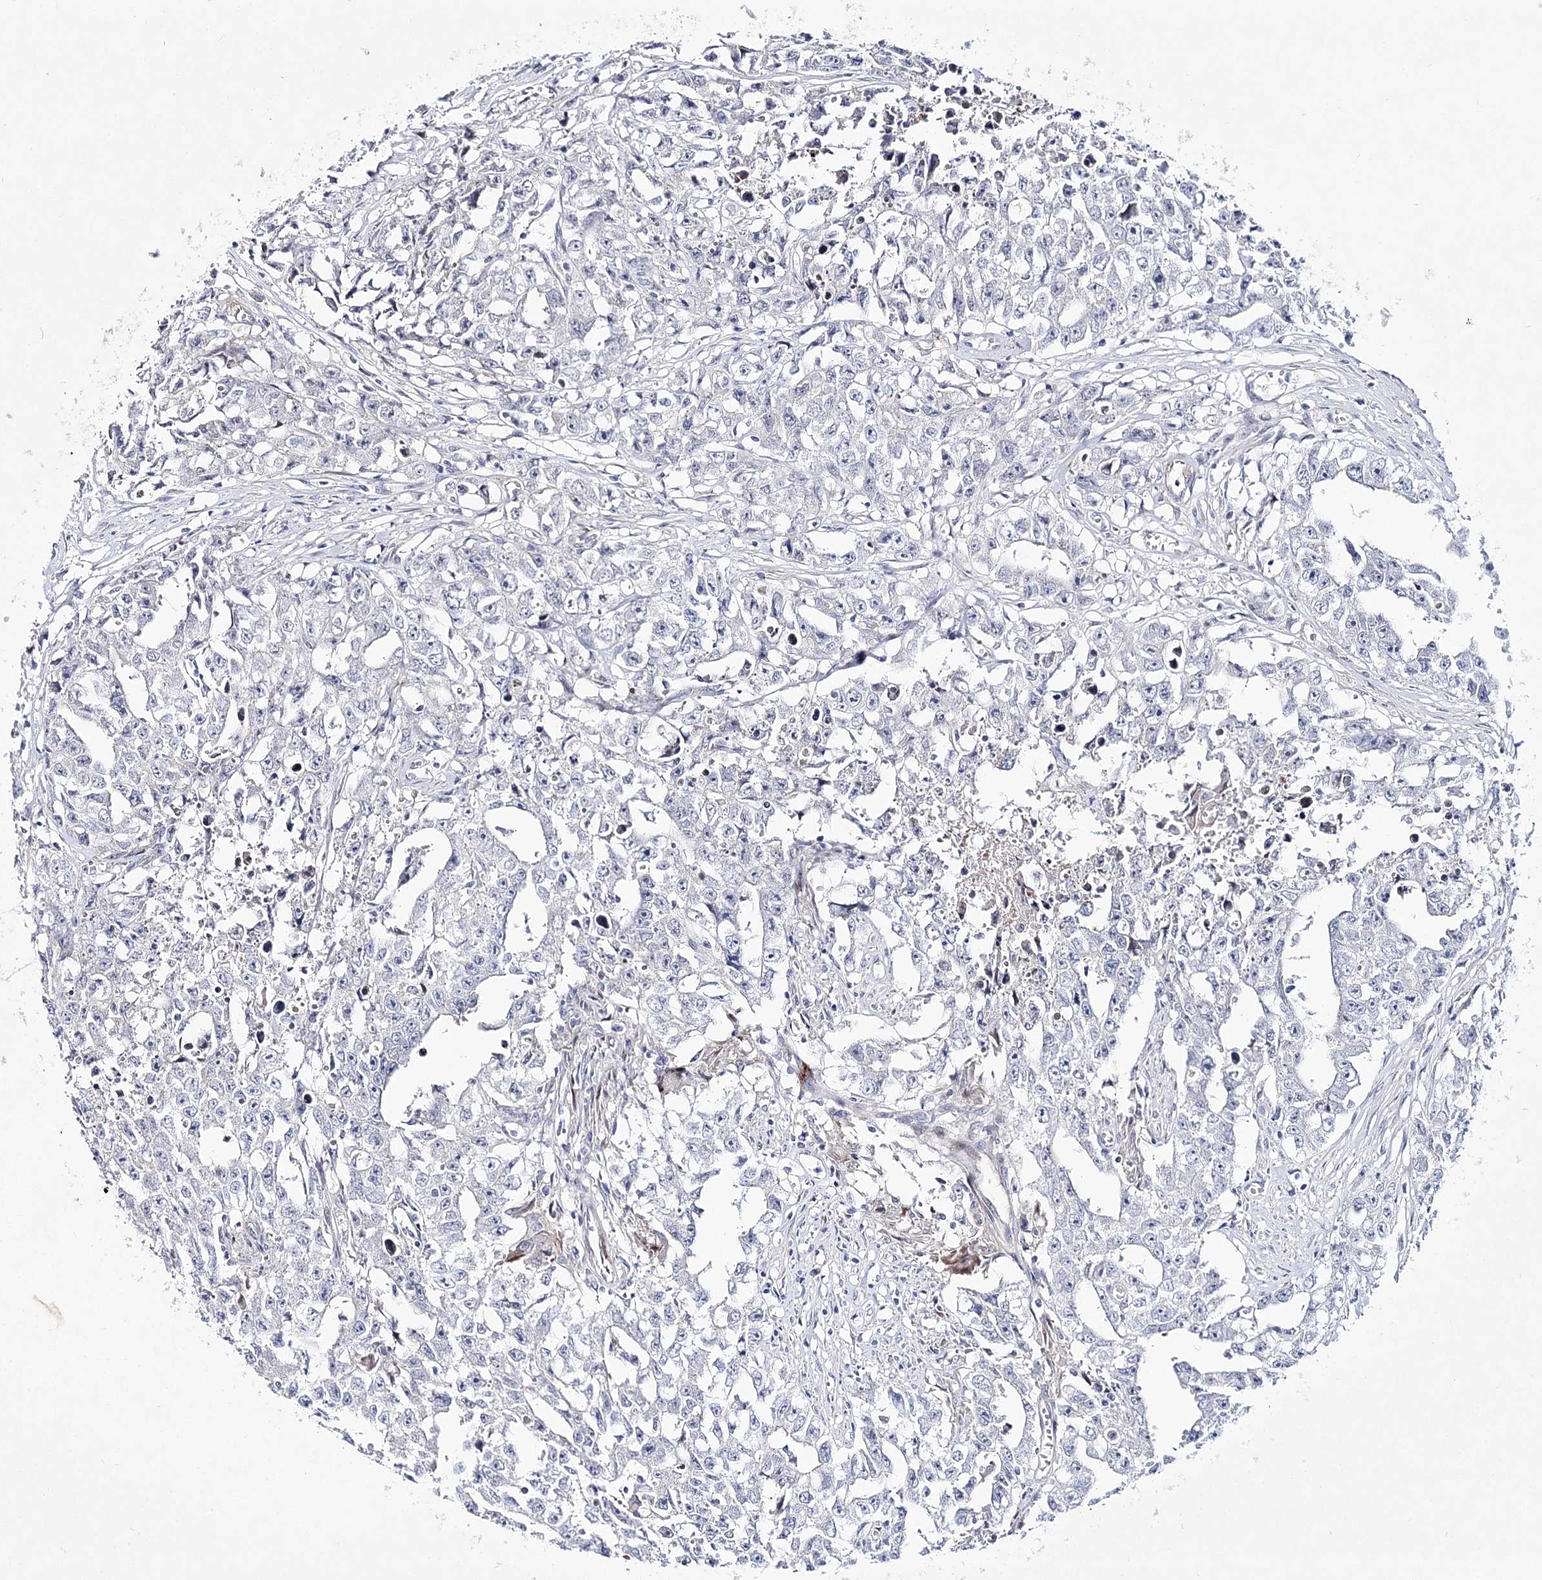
{"staining": {"intensity": "negative", "quantity": "none", "location": "none"}, "tissue": "testis cancer", "cell_type": "Tumor cells", "image_type": "cancer", "snomed": [{"axis": "morphology", "description": "Seminoma, NOS"}, {"axis": "morphology", "description": "Carcinoma, Embryonal, NOS"}, {"axis": "topography", "description": "Testis"}], "caption": "Testis cancer (embryonal carcinoma) was stained to show a protein in brown. There is no significant expression in tumor cells. Brightfield microscopy of IHC stained with DAB (3,3'-diaminobenzidine) (brown) and hematoxylin (blue), captured at high magnification.", "gene": "ANO1", "patient": {"sex": "male", "age": 43}}